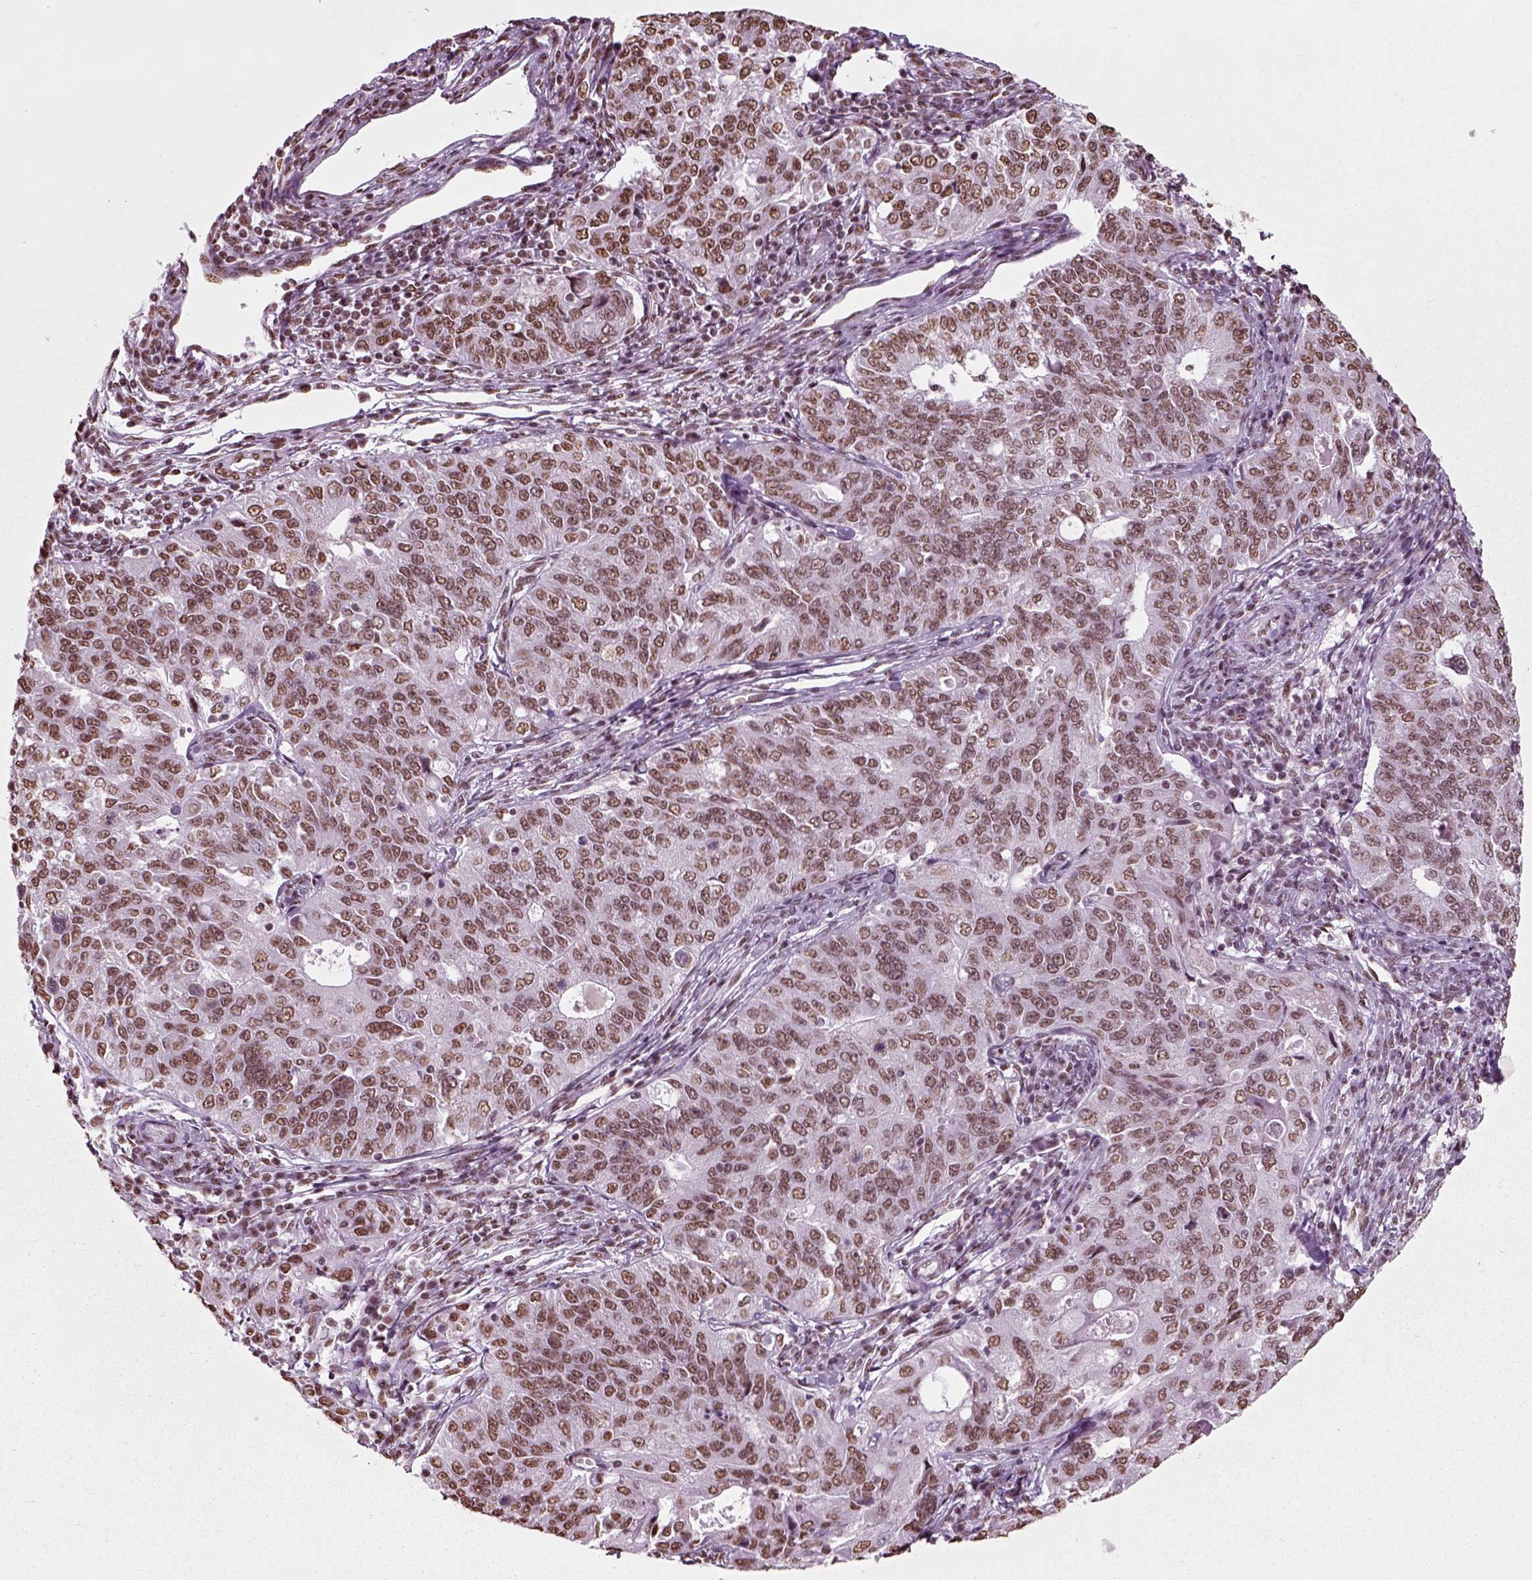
{"staining": {"intensity": "moderate", "quantity": ">75%", "location": "nuclear"}, "tissue": "endometrial cancer", "cell_type": "Tumor cells", "image_type": "cancer", "snomed": [{"axis": "morphology", "description": "Adenocarcinoma, NOS"}, {"axis": "topography", "description": "Endometrium"}], "caption": "Protein staining of endometrial cancer (adenocarcinoma) tissue reveals moderate nuclear positivity in about >75% of tumor cells.", "gene": "POLR1H", "patient": {"sex": "female", "age": 43}}